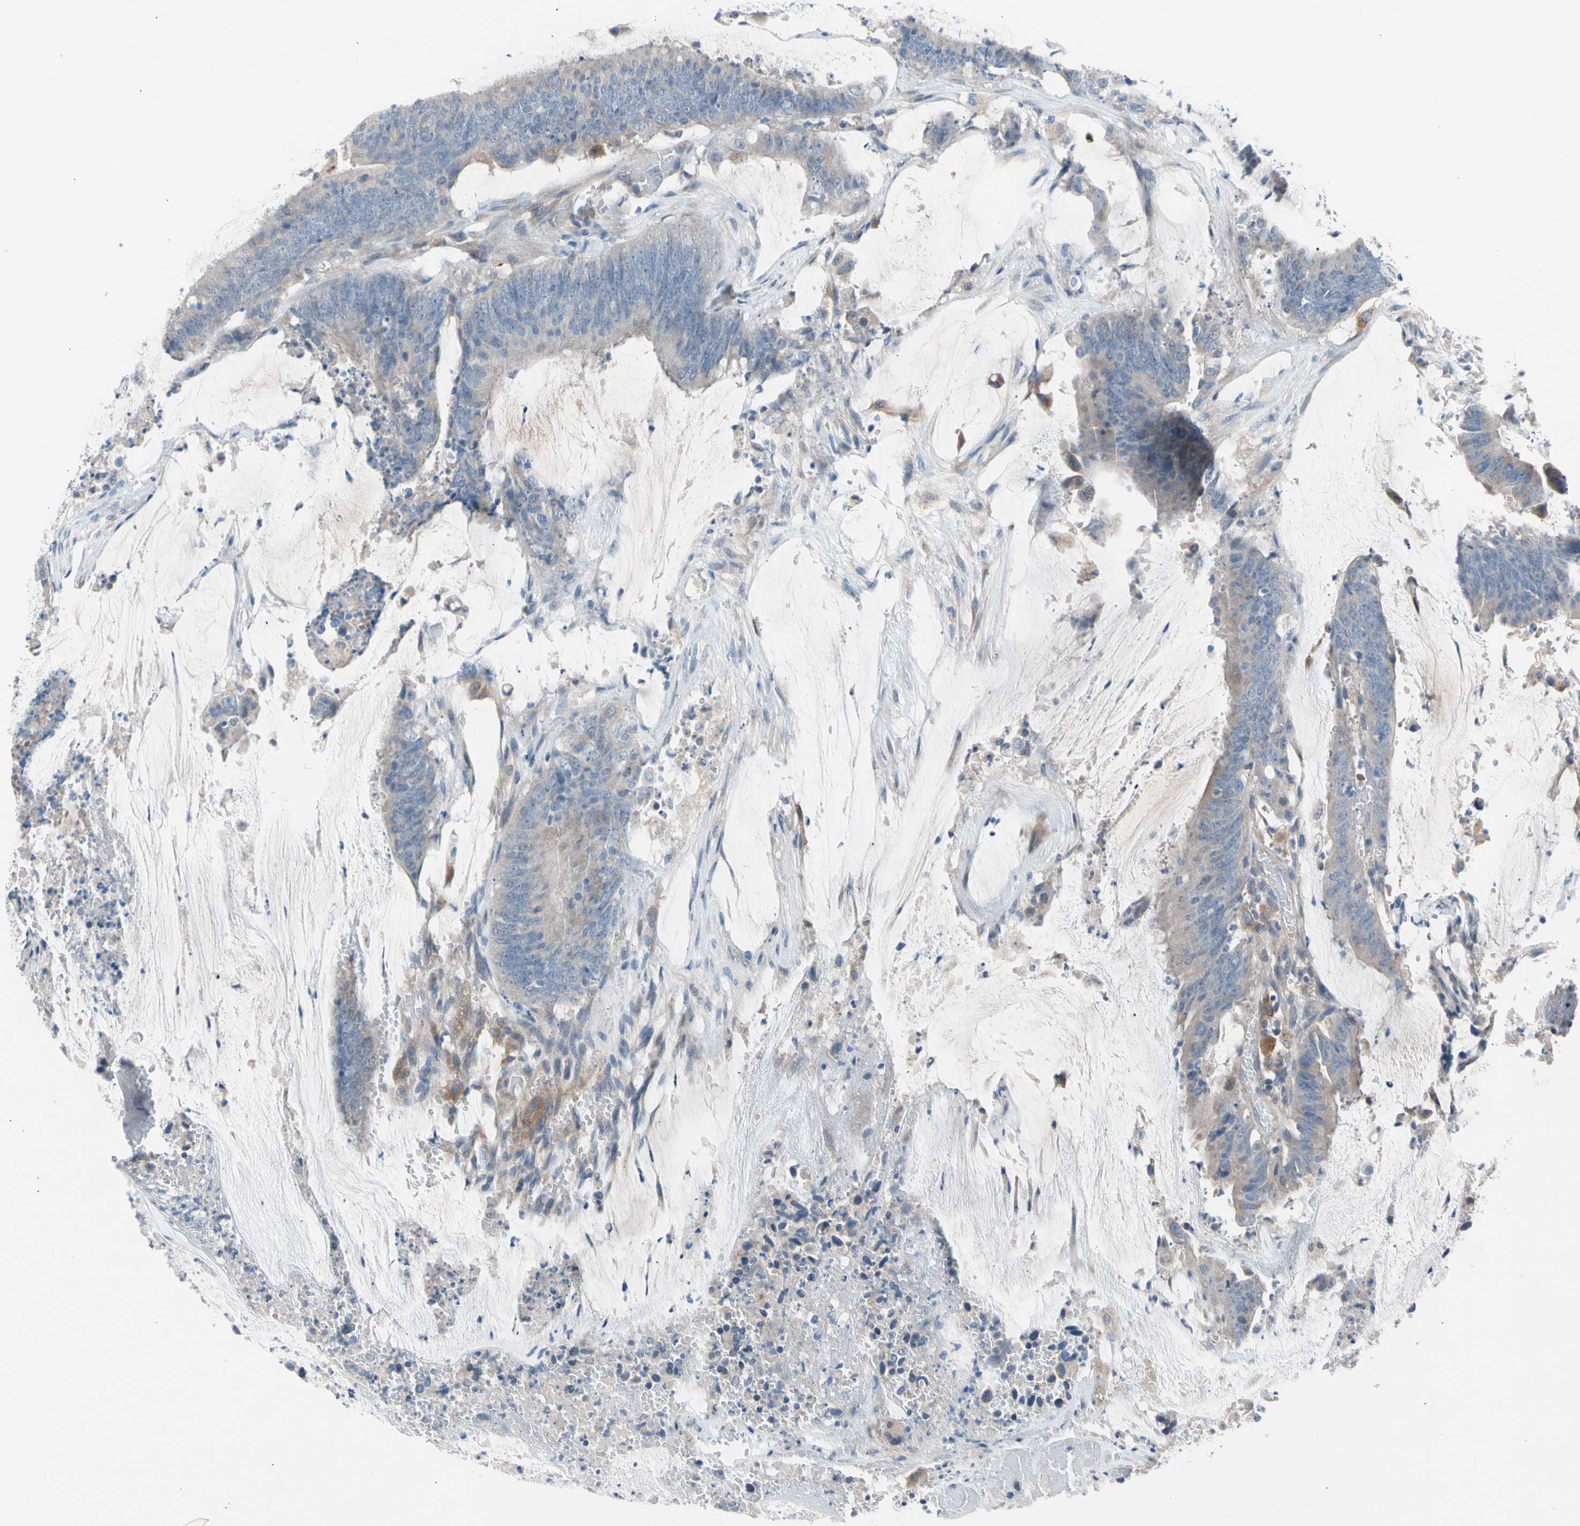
{"staining": {"intensity": "weak", "quantity": "25%-75%", "location": "cytoplasmic/membranous"}, "tissue": "colorectal cancer", "cell_type": "Tumor cells", "image_type": "cancer", "snomed": [{"axis": "morphology", "description": "Adenocarcinoma, NOS"}, {"axis": "topography", "description": "Rectum"}], "caption": "Immunohistochemical staining of human colorectal cancer shows weak cytoplasmic/membranous protein positivity in about 25%-75% of tumor cells.", "gene": "CASQ1", "patient": {"sex": "female", "age": 66}}